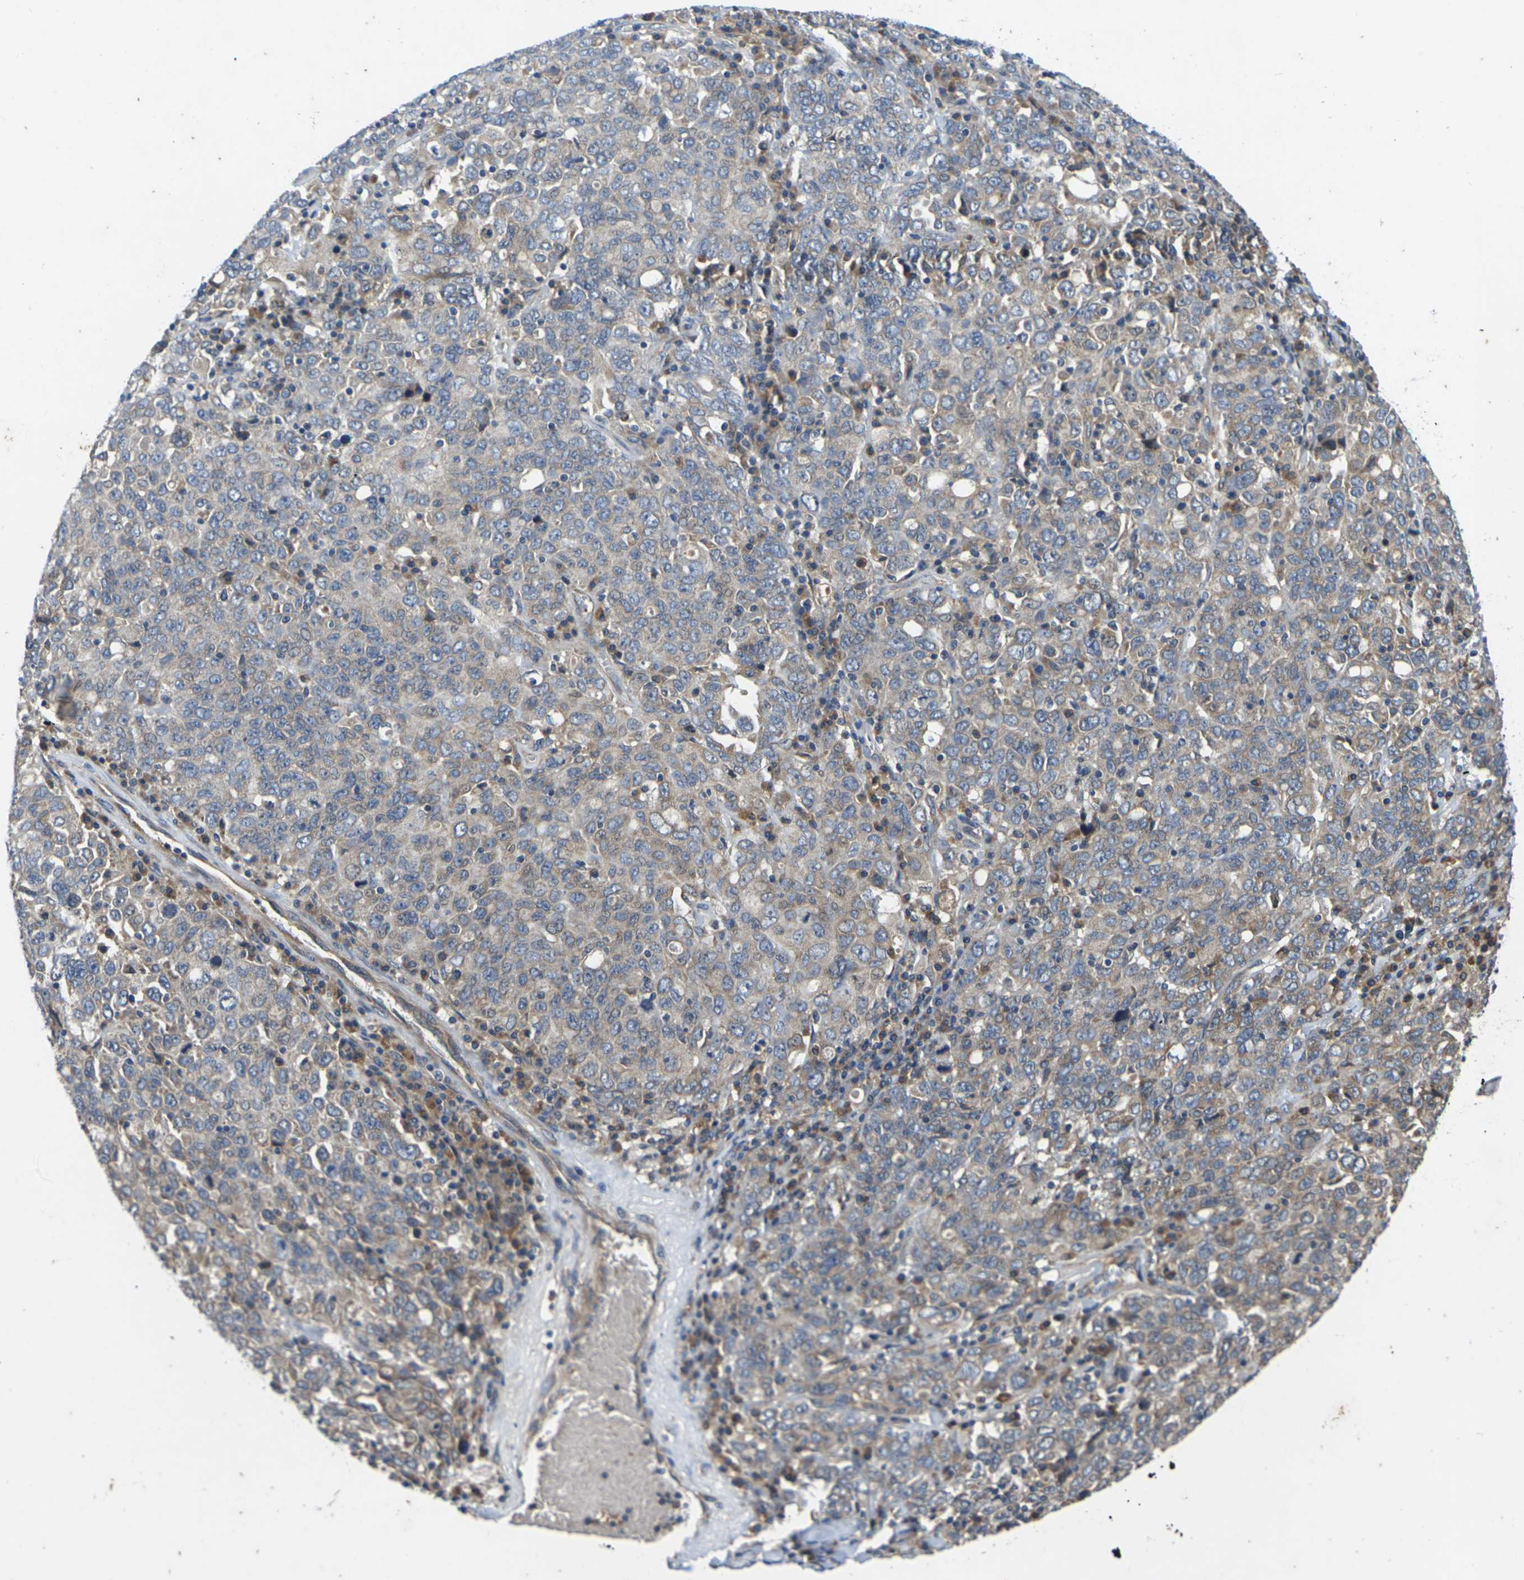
{"staining": {"intensity": "weak", "quantity": "<25%", "location": "cytoplasmic/membranous"}, "tissue": "ovarian cancer", "cell_type": "Tumor cells", "image_type": "cancer", "snomed": [{"axis": "morphology", "description": "Carcinoma, endometroid"}, {"axis": "topography", "description": "Ovary"}], "caption": "IHC histopathology image of ovarian endometroid carcinoma stained for a protein (brown), which demonstrates no staining in tumor cells. Brightfield microscopy of IHC stained with DAB (3,3'-diaminobenzidine) (brown) and hematoxylin (blue), captured at high magnification.", "gene": "KIF1B", "patient": {"sex": "female", "age": 62}}